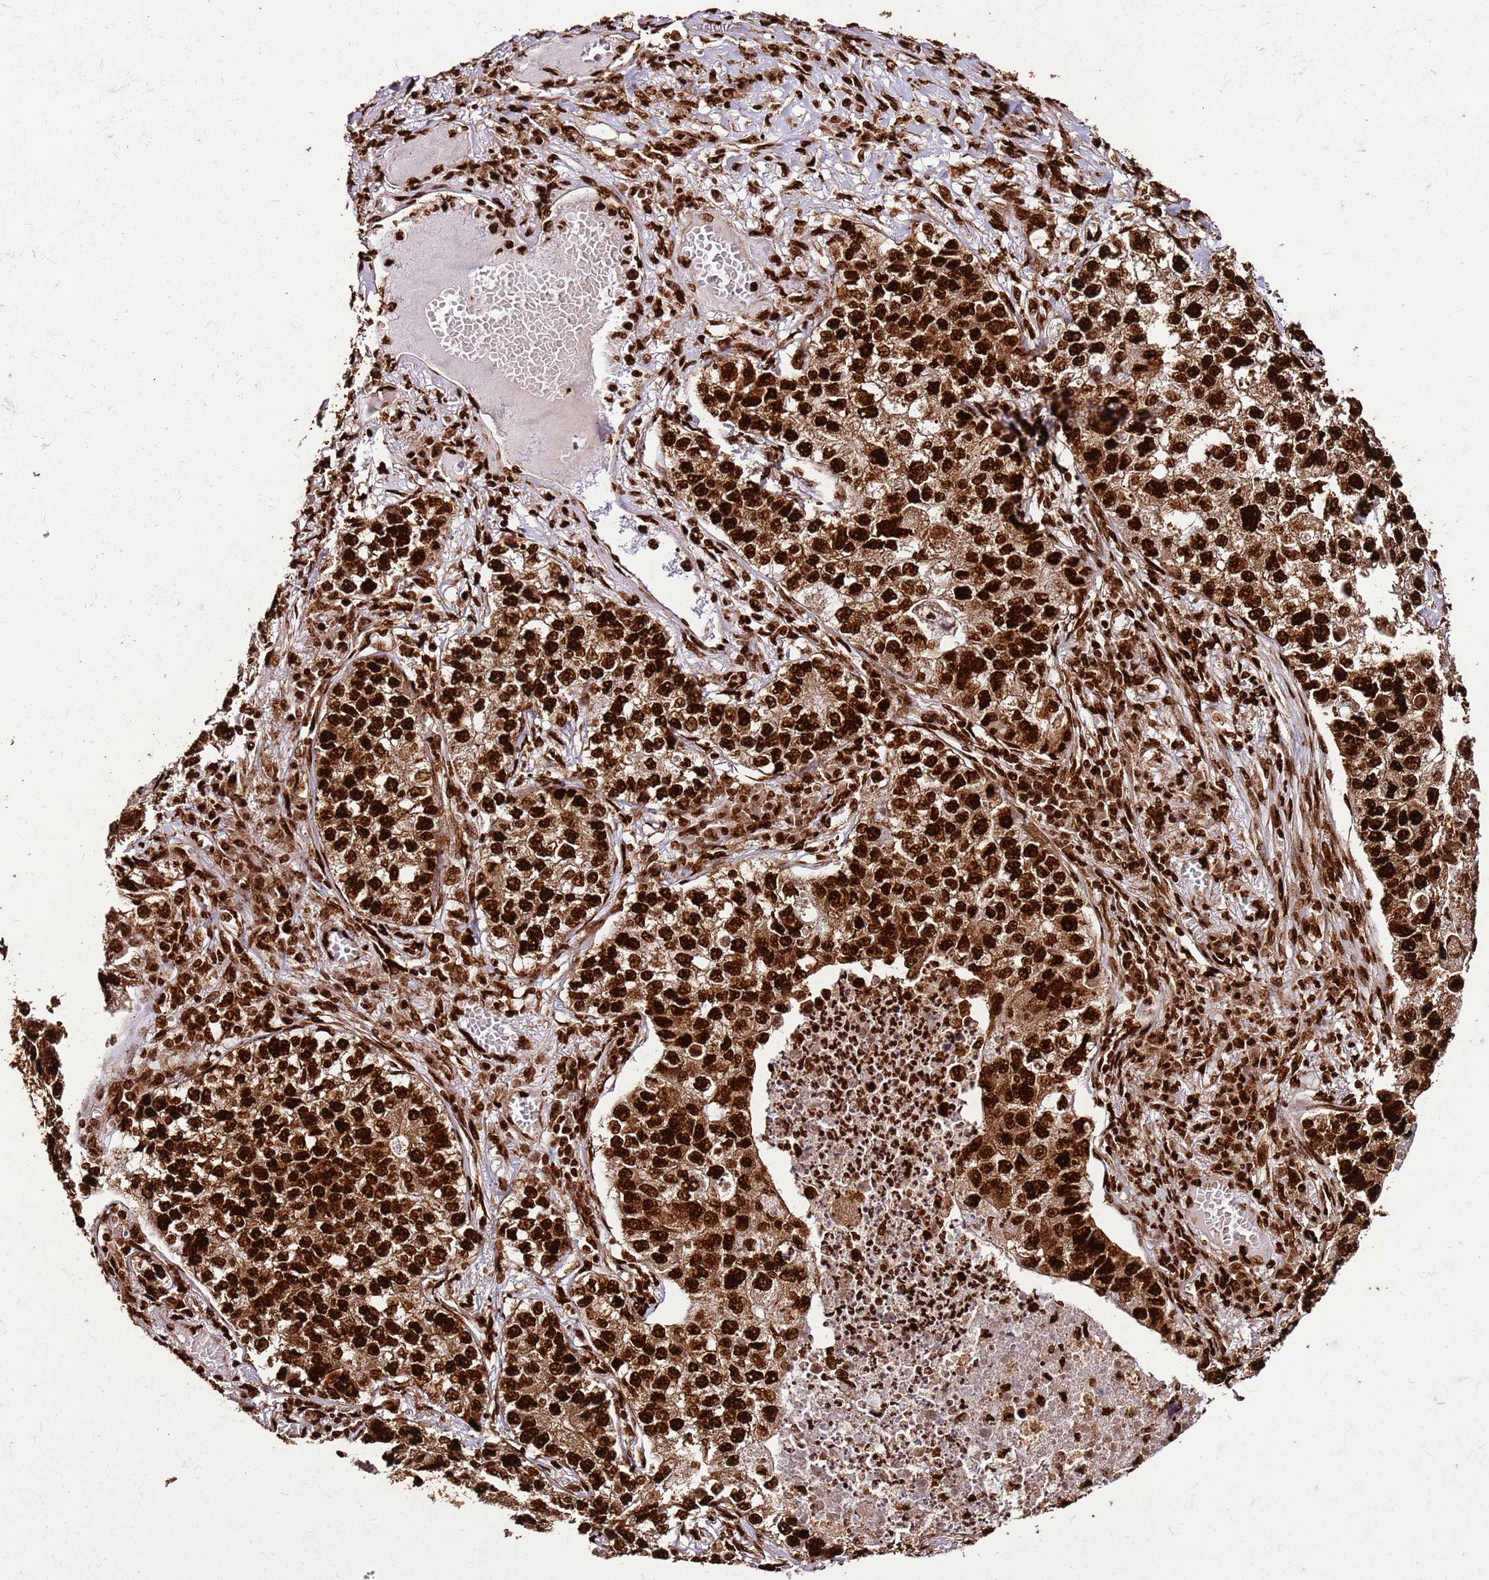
{"staining": {"intensity": "strong", "quantity": ">75%", "location": "cytoplasmic/membranous,nuclear"}, "tissue": "lung cancer", "cell_type": "Tumor cells", "image_type": "cancer", "snomed": [{"axis": "morphology", "description": "Adenocarcinoma, NOS"}, {"axis": "topography", "description": "Lung"}], "caption": "Protein expression analysis of human adenocarcinoma (lung) reveals strong cytoplasmic/membranous and nuclear positivity in about >75% of tumor cells.", "gene": "HNRNPAB", "patient": {"sex": "male", "age": 49}}